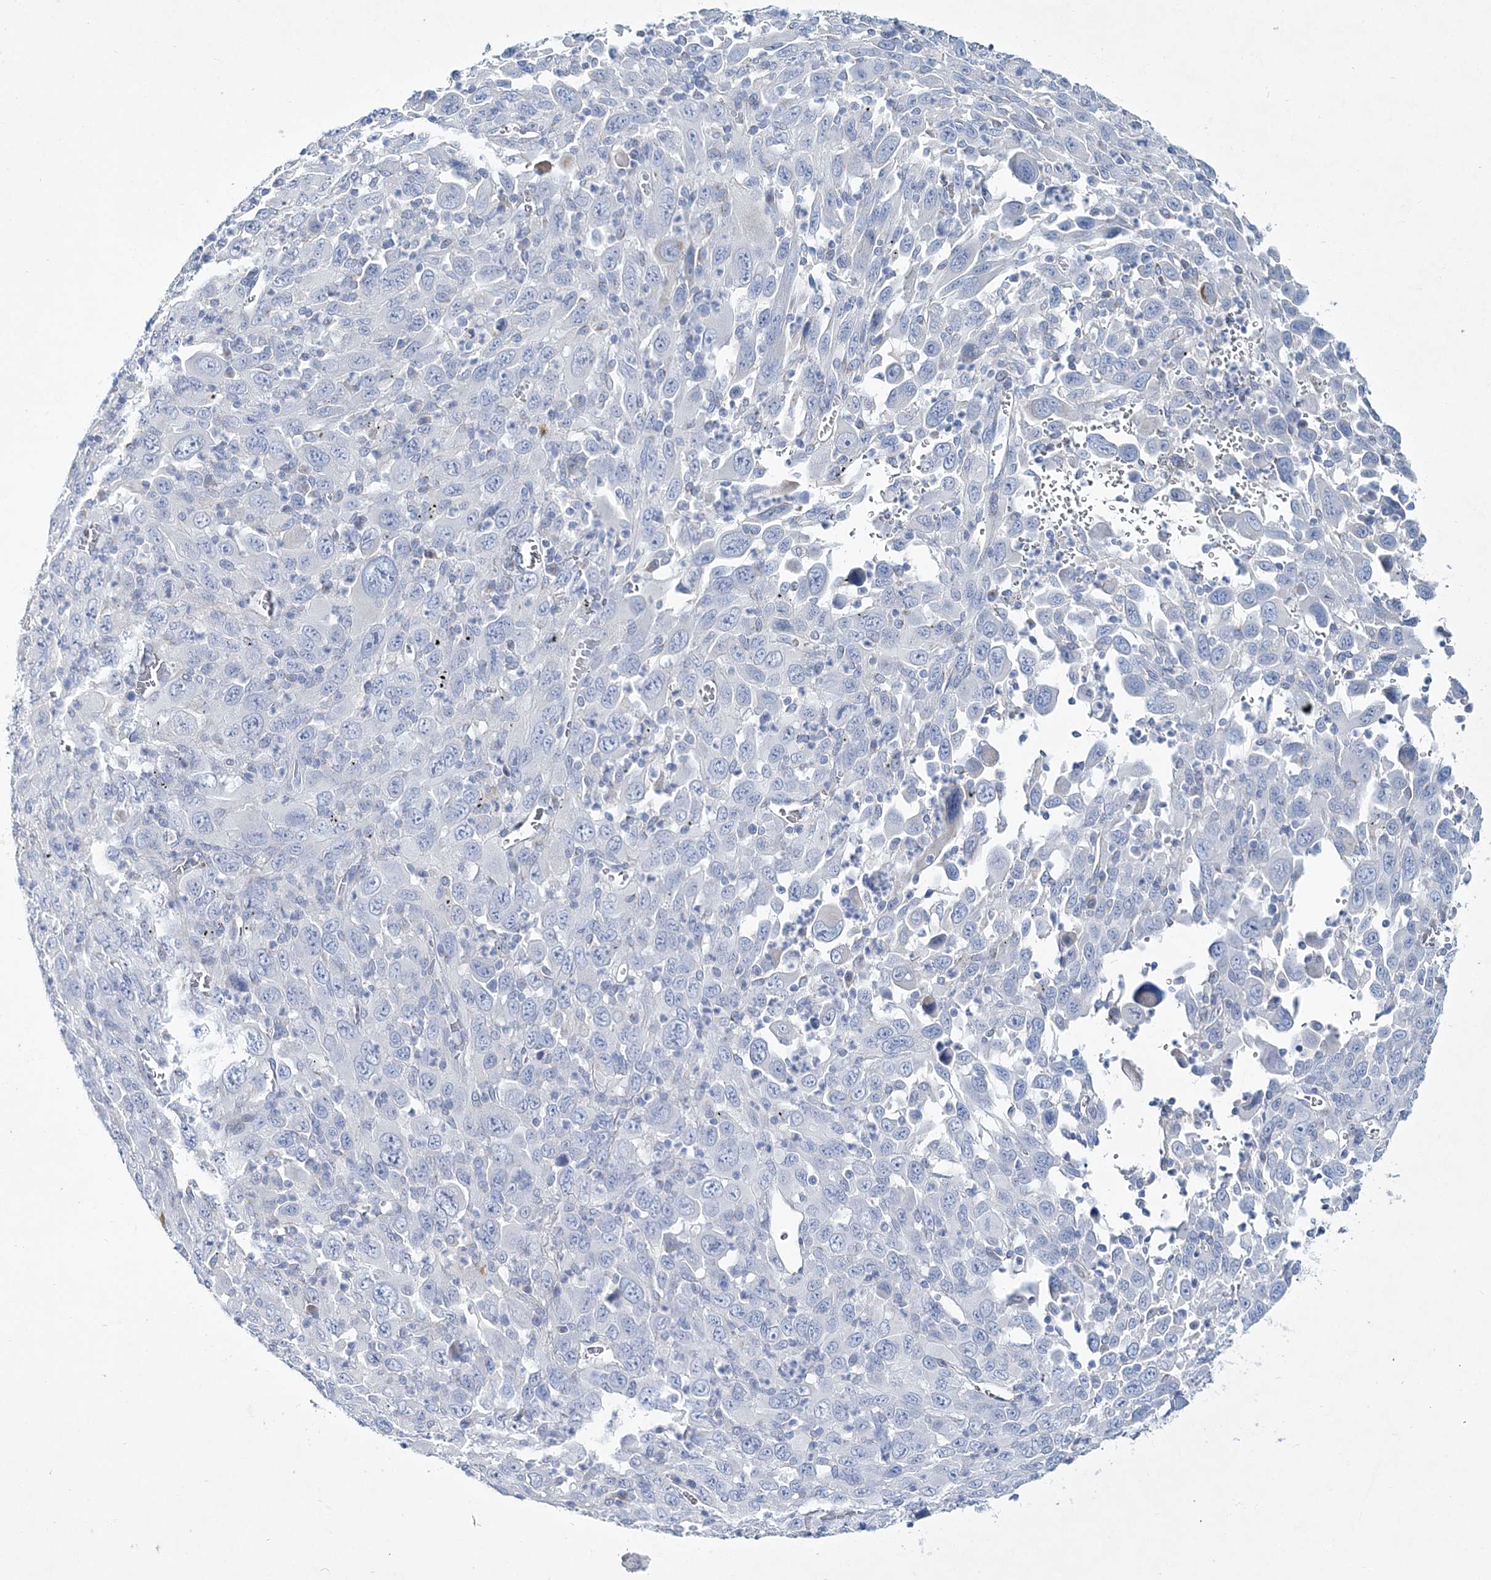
{"staining": {"intensity": "negative", "quantity": "none", "location": "none"}, "tissue": "melanoma", "cell_type": "Tumor cells", "image_type": "cancer", "snomed": [{"axis": "morphology", "description": "Malignant melanoma, Metastatic site"}, {"axis": "topography", "description": "Skin"}], "caption": "The immunohistochemistry (IHC) histopathology image has no significant expression in tumor cells of malignant melanoma (metastatic site) tissue.", "gene": "ADGRL1", "patient": {"sex": "female", "age": 56}}